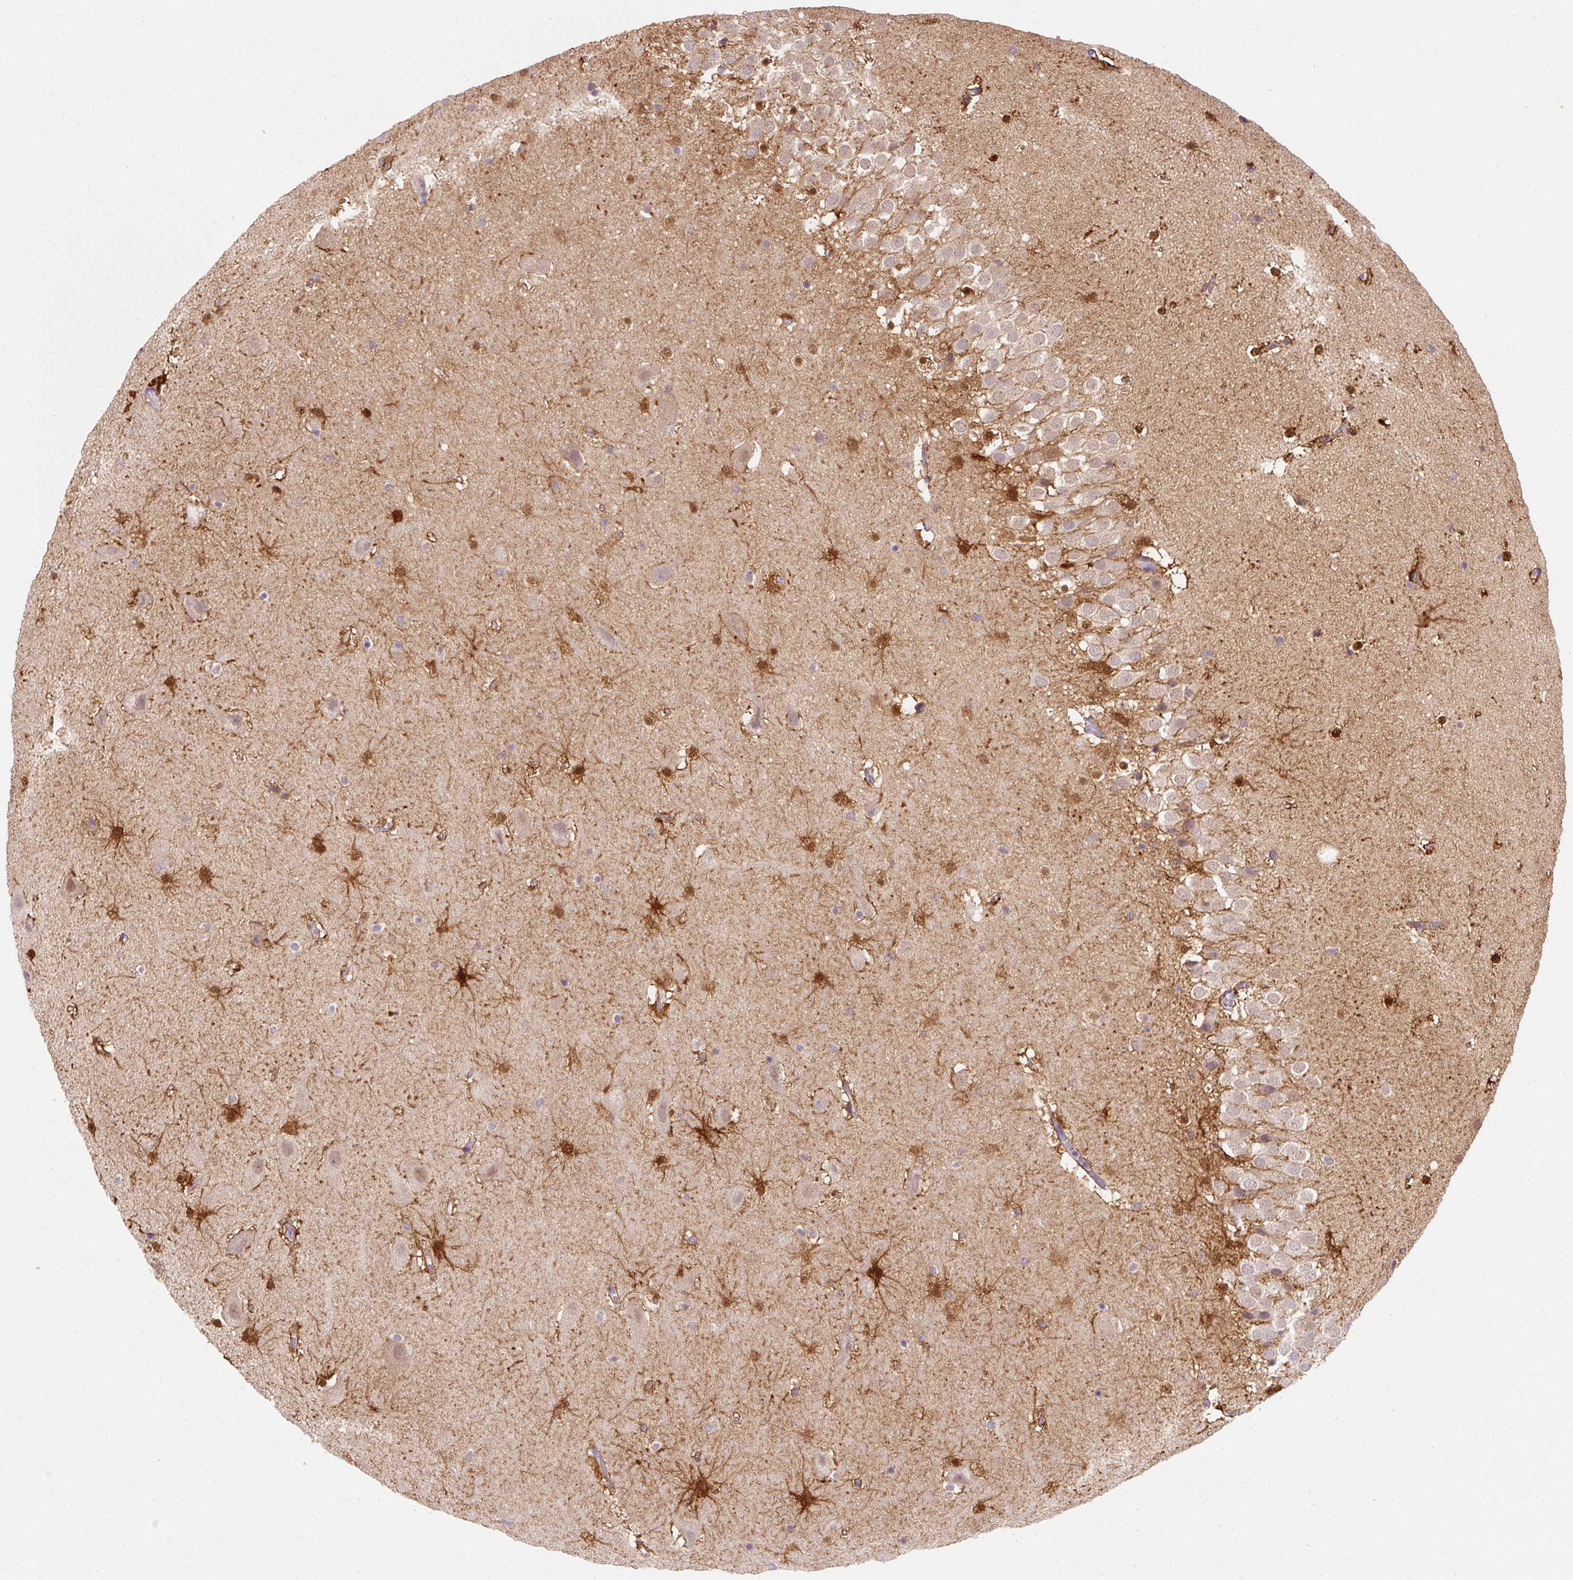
{"staining": {"intensity": "strong", "quantity": "25%-75%", "location": "cytoplasmic/membranous,nuclear"}, "tissue": "hippocampus", "cell_type": "Glial cells", "image_type": "normal", "snomed": [{"axis": "morphology", "description": "Normal tissue, NOS"}, {"axis": "topography", "description": "Hippocampus"}], "caption": "Benign hippocampus exhibits strong cytoplasmic/membranous,nuclear positivity in approximately 25%-75% of glial cells (Stains: DAB (3,3'-diaminobenzidine) in brown, nuclei in blue, Microscopy: brightfield microscopy at high magnification)..", "gene": "OR4K15", "patient": {"sex": "male", "age": 37}}